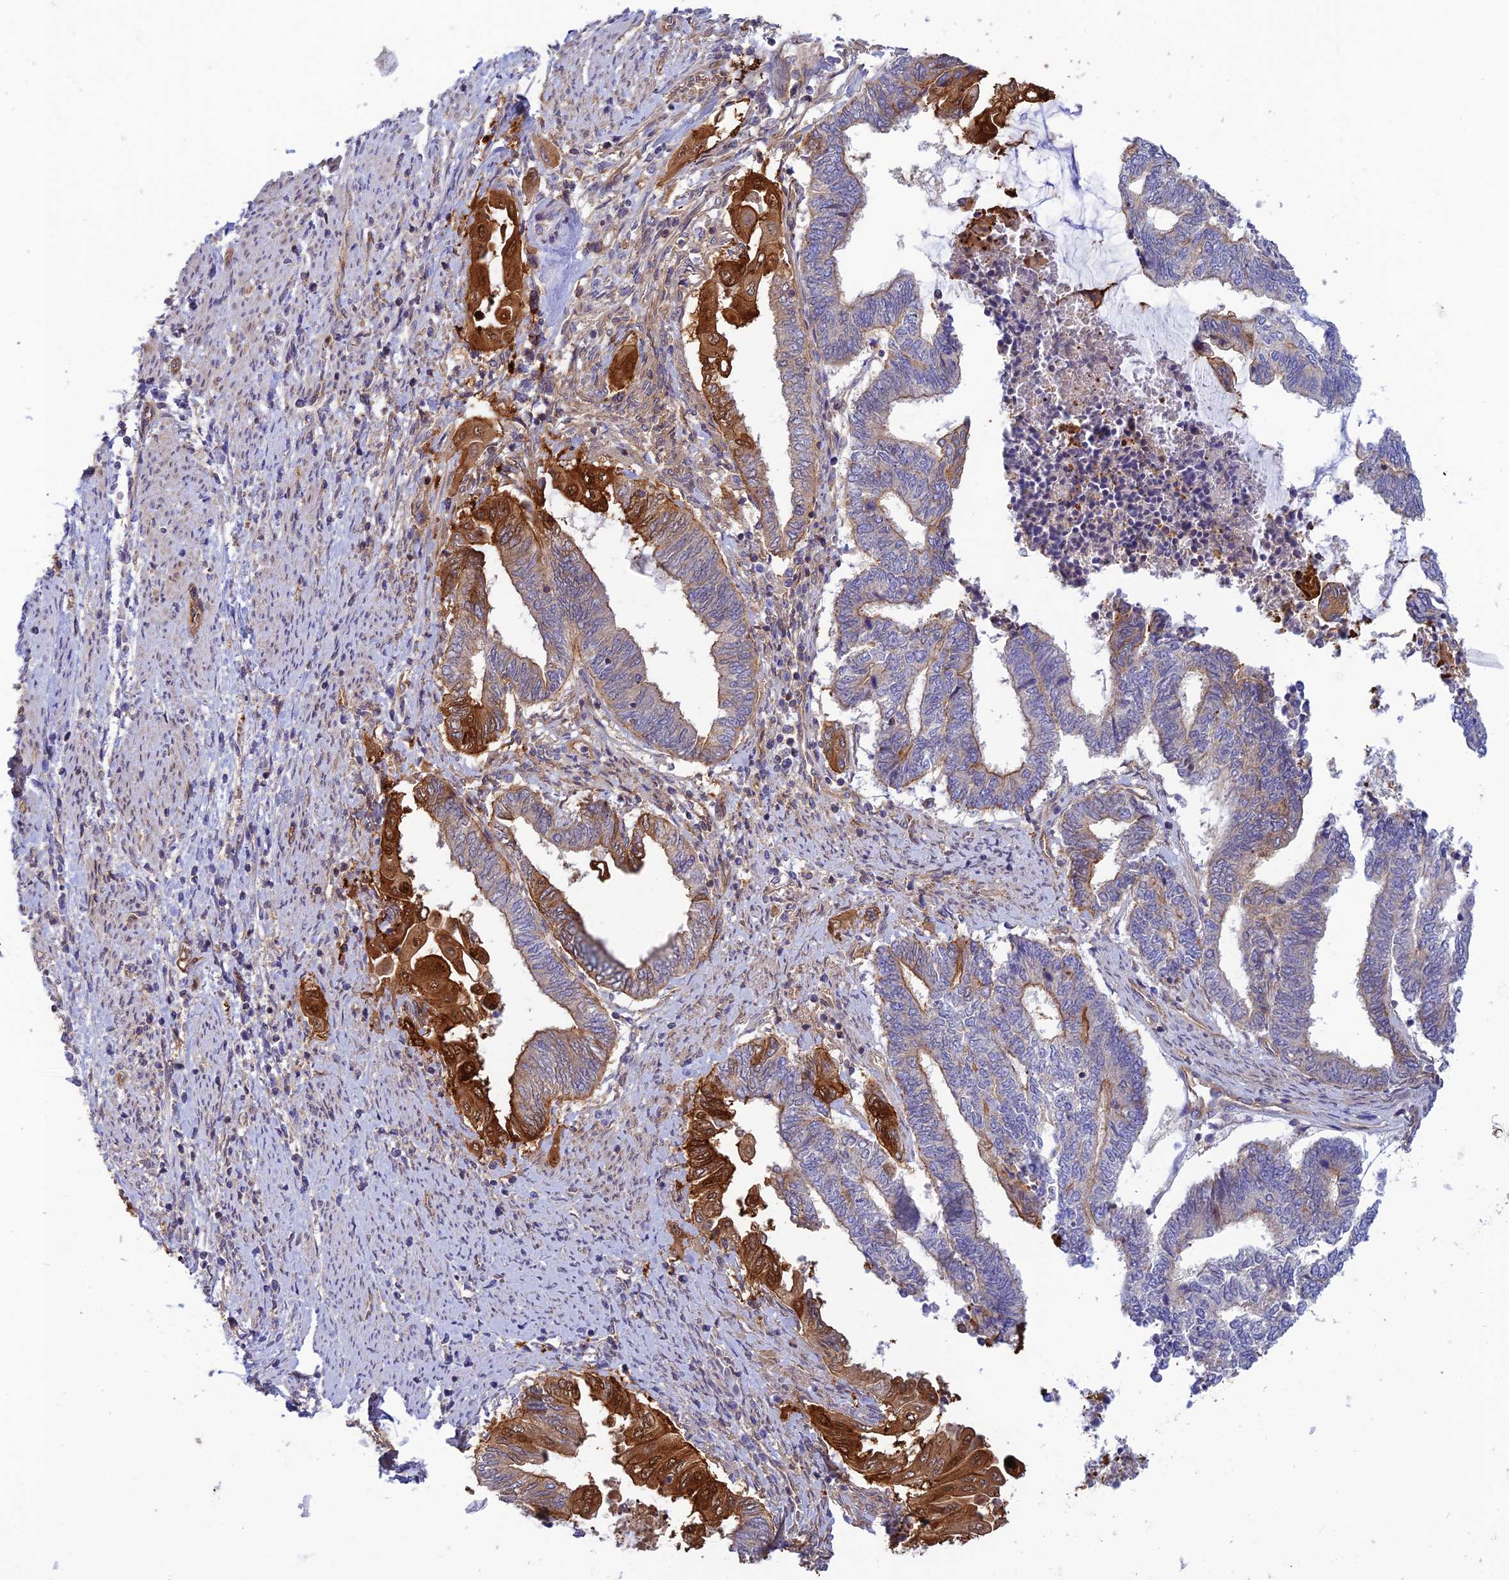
{"staining": {"intensity": "strong", "quantity": "<25%", "location": "cytoplasmic/membranous,nuclear"}, "tissue": "endometrial cancer", "cell_type": "Tumor cells", "image_type": "cancer", "snomed": [{"axis": "morphology", "description": "Adenocarcinoma, NOS"}, {"axis": "topography", "description": "Uterus"}, {"axis": "topography", "description": "Endometrium"}], "caption": "There is medium levels of strong cytoplasmic/membranous and nuclear expression in tumor cells of endometrial adenocarcinoma, as demonstrated by immunohistochemical staining (brown color).", "gene": "PPP1R12C", "patient": {"sex": "female", "age": 70}}